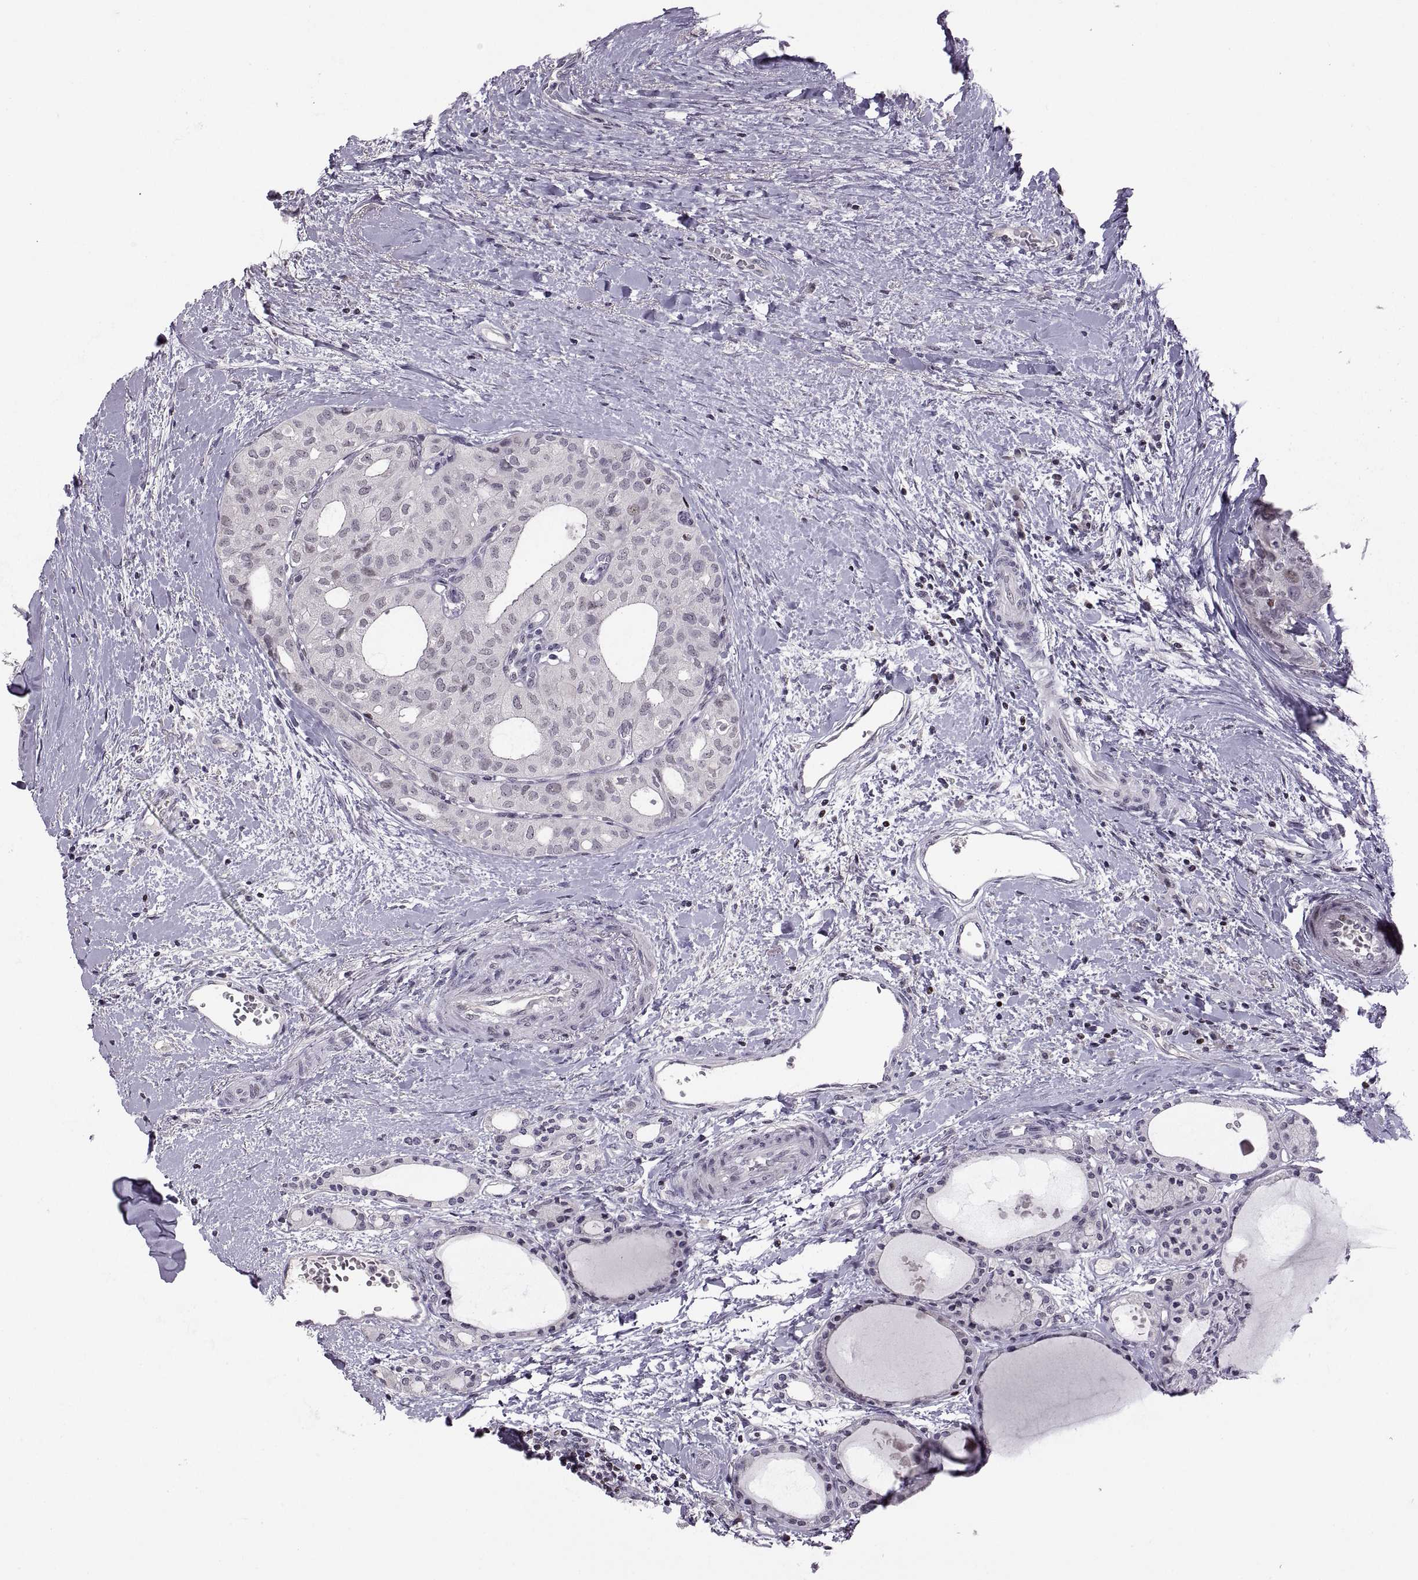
{"staining": {"intensity": "negative", "quantity": "none", "location": "none"}, "tissue": "thyroid cancer", "cell_type": "Tumor cells", "image_type": "cancer", "snomed": [{"axis": "morphology", "description": "Follicular adenoma carcinoma, NOS"}, {"axis": "topography", "description": "Thyroid gland"}], "caption": "The micrograph exhibits no staining of tumor cells in thyroid cancer.", "gene": "NEK2", "patient": {"sex": "male", "age": 75}}